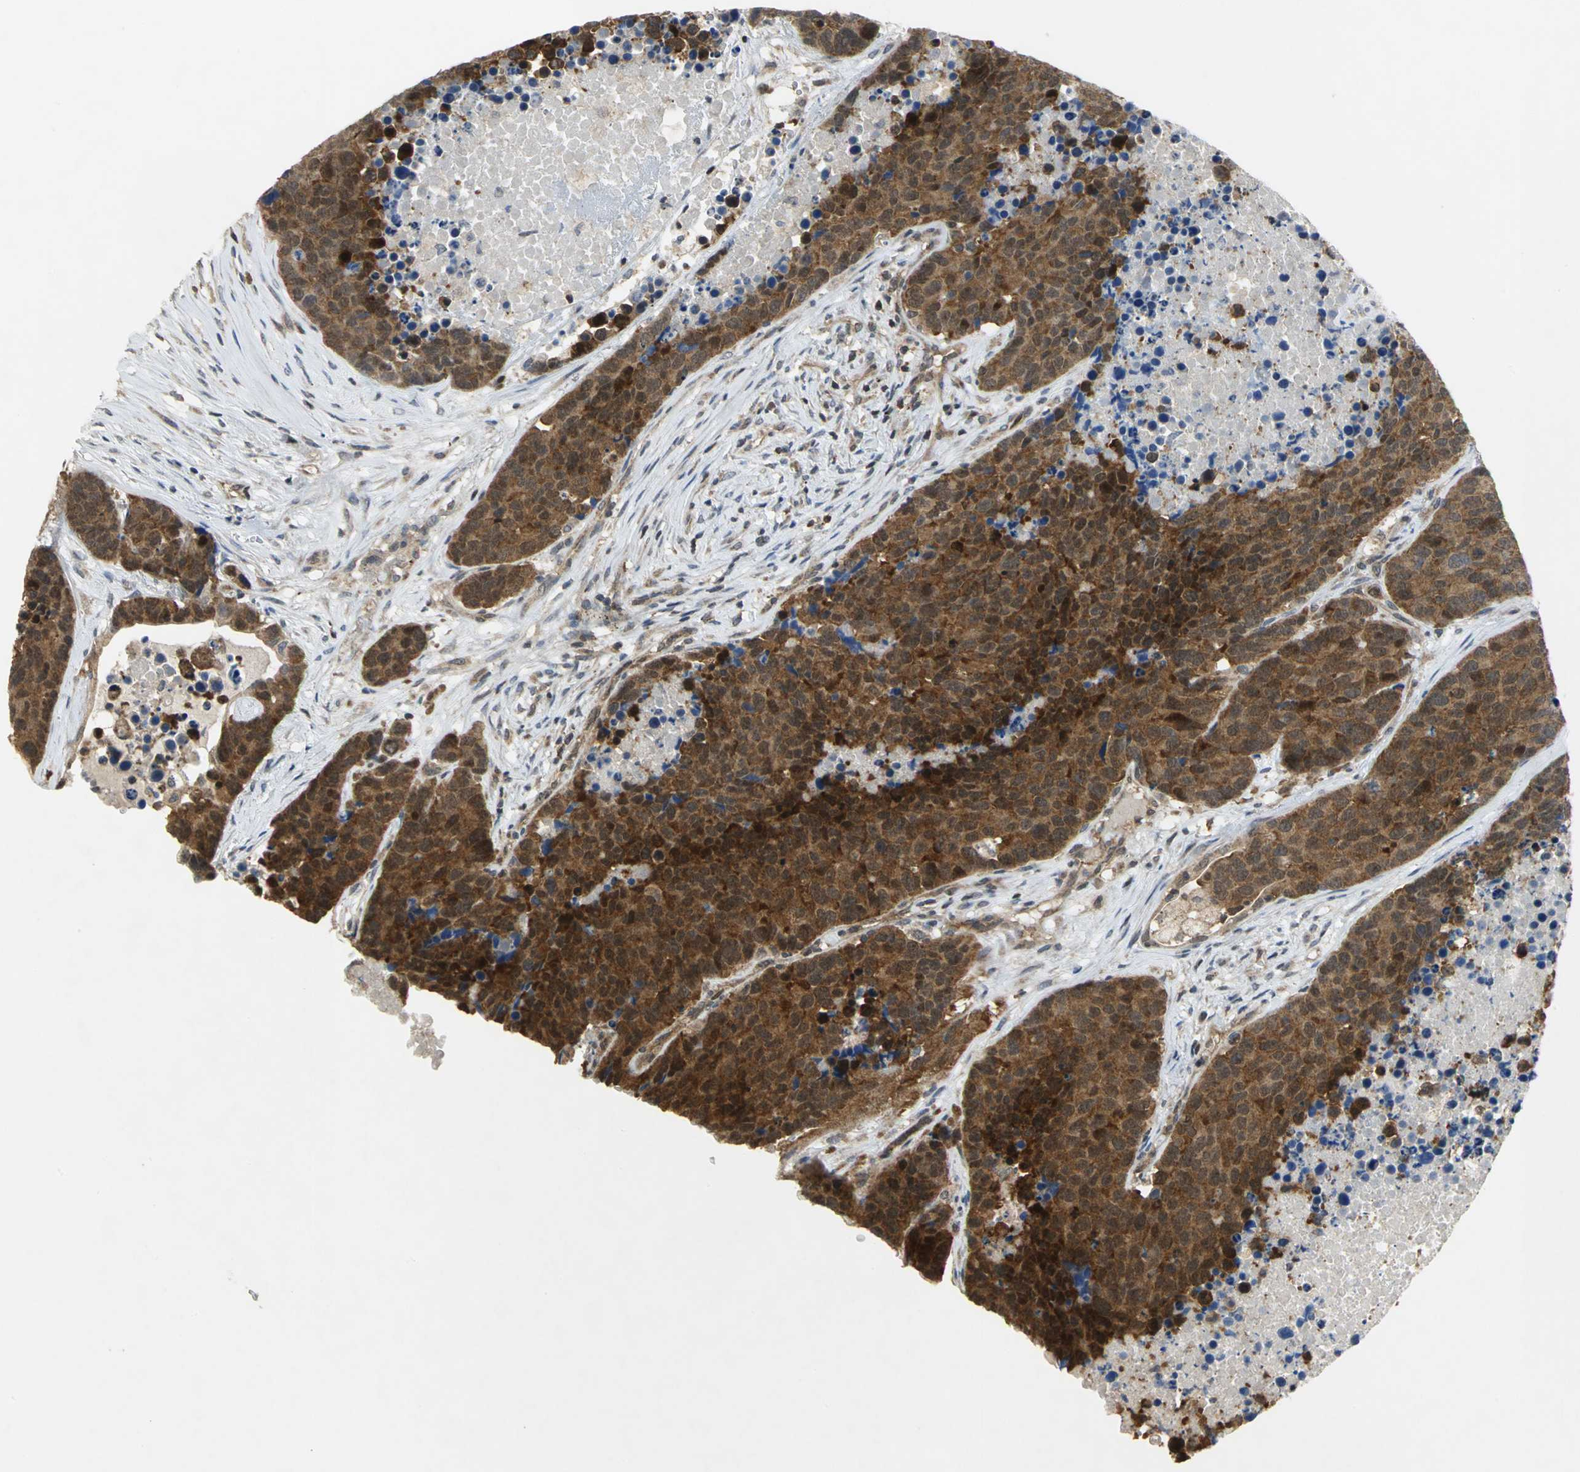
{"staining": {"intensity": "strong", "quantity": ">75%", "location": "cytoplasmic/membranous"}, "tissue": "carcinoid", "cell_type": "Tumor cells", "image_type": "cancer", "snomed": [{"axis": "morphology", "description": "Carcinoid, malignant, NOS"}, {"axis": "topography", "description": "Lung"}], "caption": "Carcinoid (malignant) stained with a brown dye reveals strong cytoplasmic/membranous positive positivity in approximately >75% of tumor cells.", "gene": "PPIA", "patient": {"sex": "male", "age": 60}}